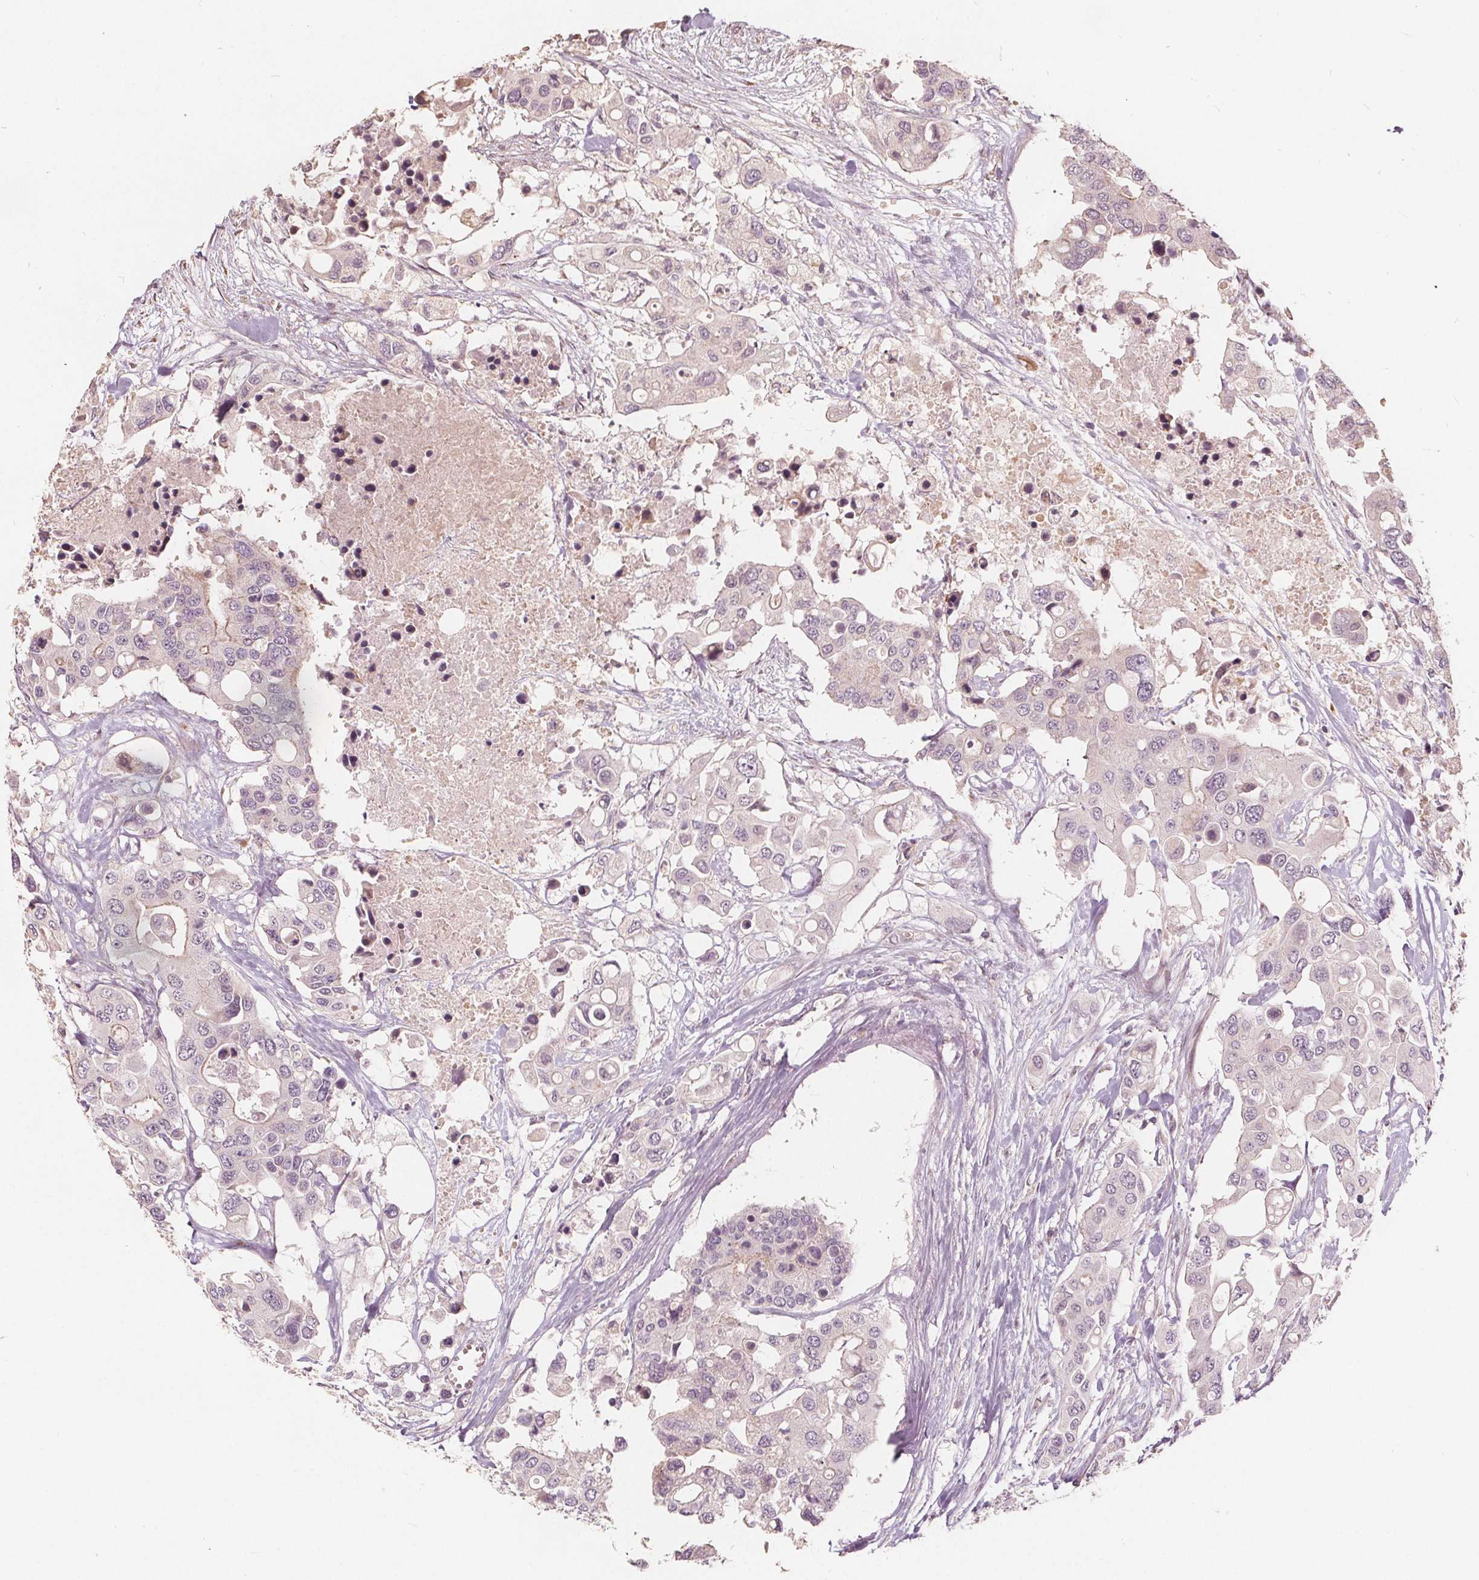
{"staining": {"intensity": "negative", "quantity": "none", "location": "none"}, "tissue": "colorectal cancer", "cell_type": "Tumor cells", "image_type": "cancer", "snomed": [{"axis": "morphology", "description": "Adenocarcinoma, NOS"}, {"axis": "topography", "description": "Colon"}], "caption": "Immunohistochemistry micrograph of colorectal adenocarcinoma stained for a protein (brown), which reveals no positivity in tumor cells.", "gene": "PTPRT", "patient": {"sex": "male", "age": 77}}